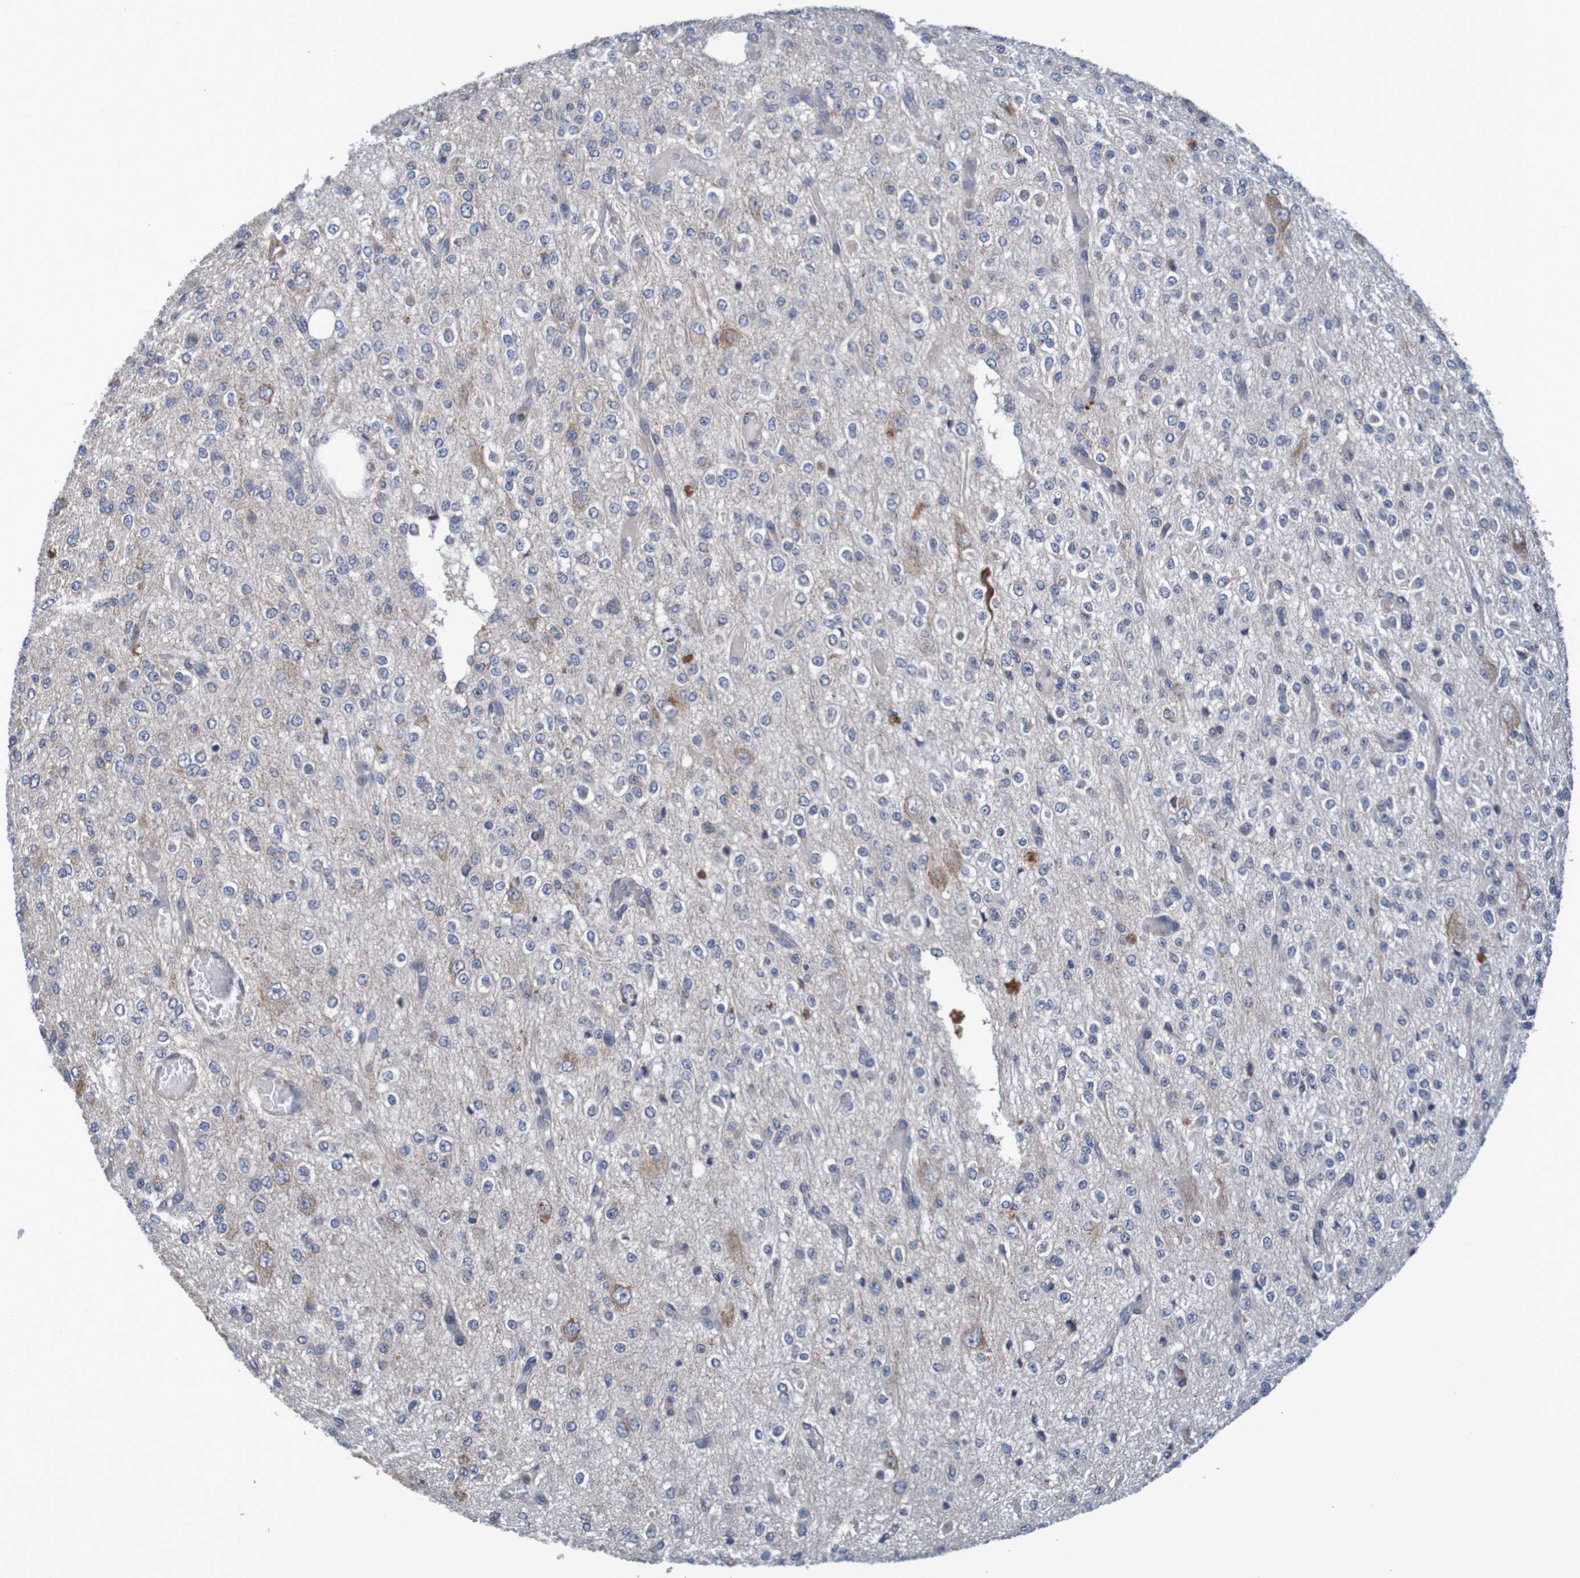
{"staining": {"intensity": "negative", "quantity": "none", "location": "none"}, "tissue": "glioma", "cell_type": "Tumor cells", "image_type": "cancer", "snomed": [{"axis": "morphology", "description": "Glioma, malignant, Low grade"}, {"axis": "topography", "description": "Brain"}], "caption": "Human low-grade glioma (malignant) stained for a protein using IHC shows no staining in tumor cells.", "gene": "CLDN18", "patient": {"sex": "male", "age": 38}}